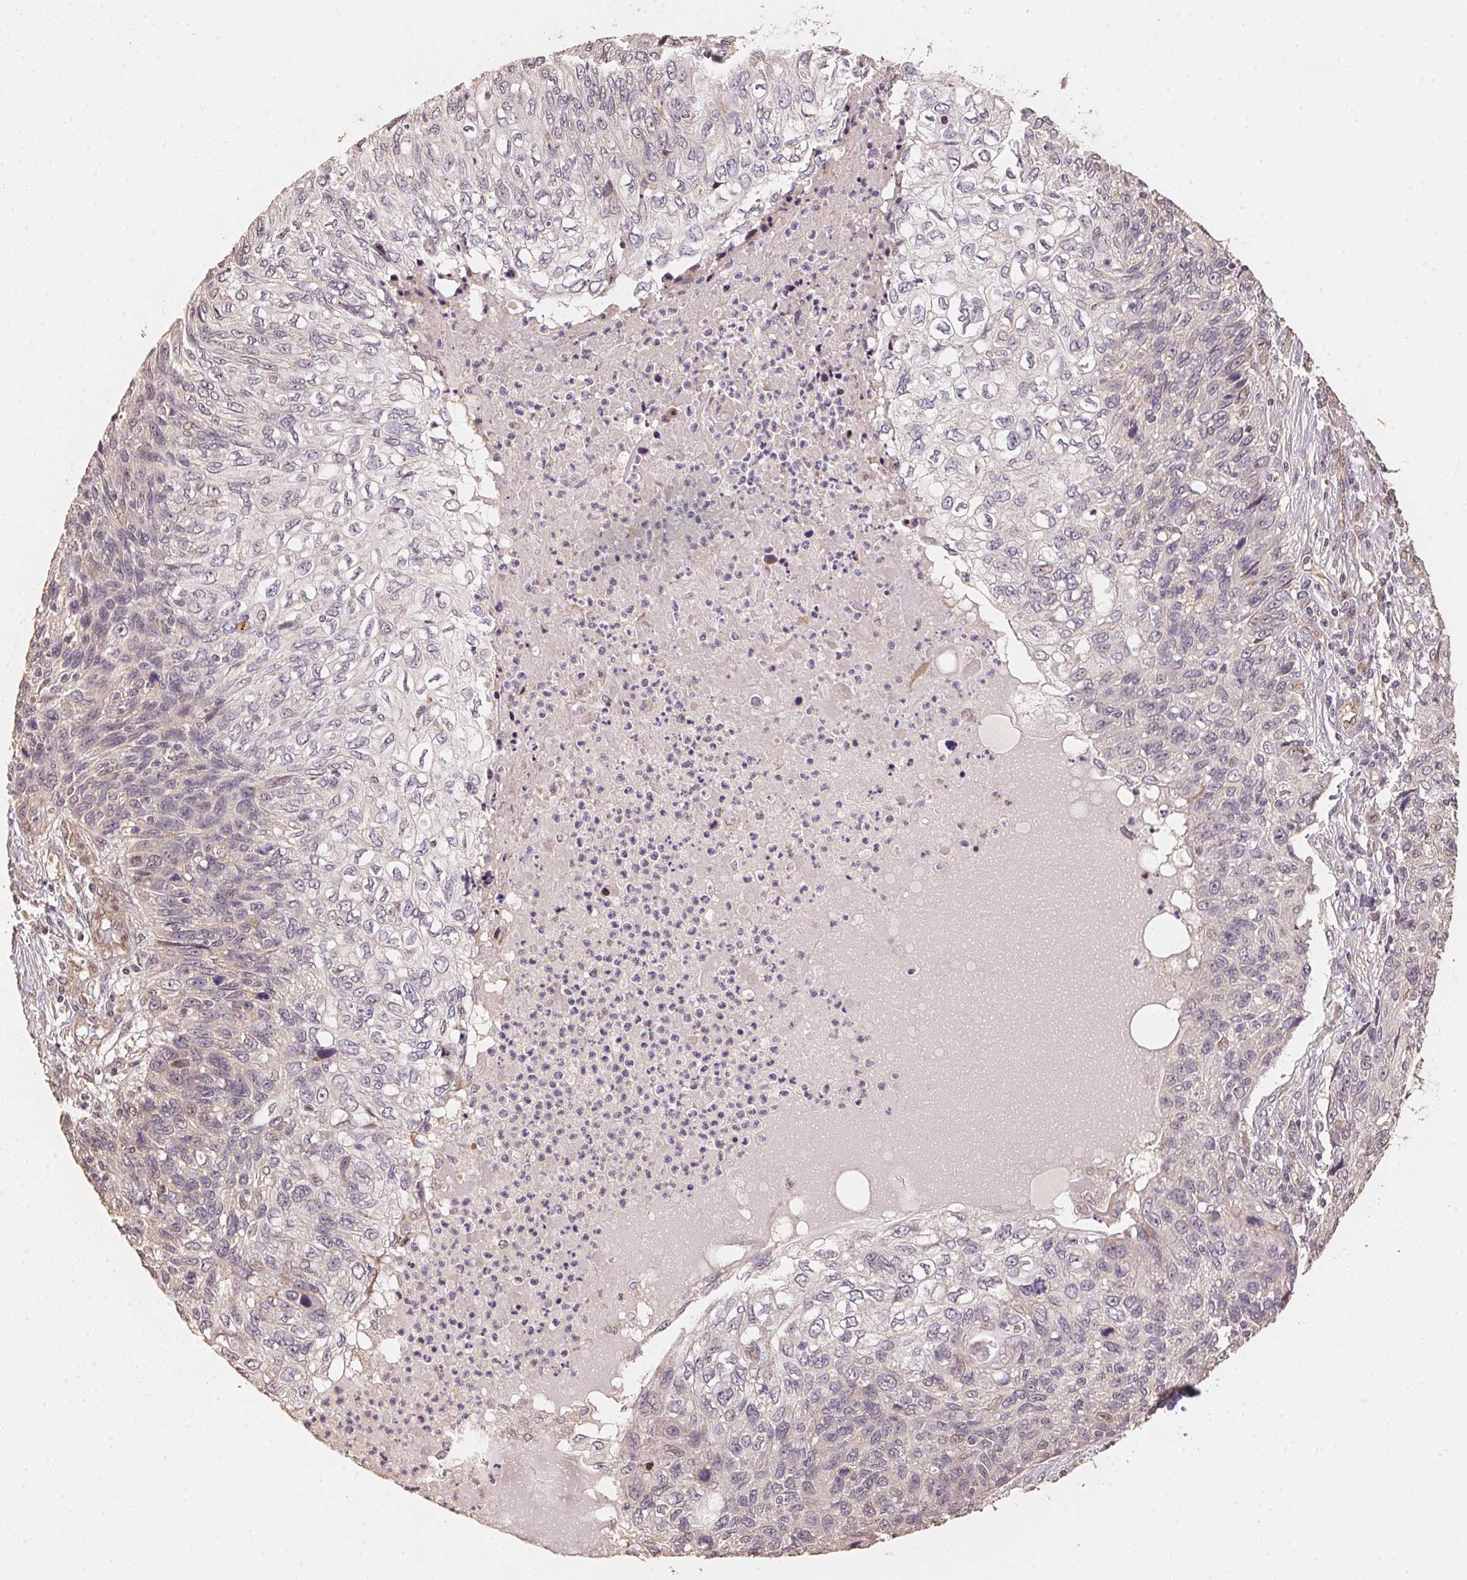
{"staining": {"intensity": "negative", "quantity": "none", "location": "none"}, "tissue": "skin cancer", "cell_type": "Tumor cells", "image_type": "cancer", "snomed": [{"axis": "morphology", "description": "Squamous cell carcinoma, NOS"}, {"axis": "topography", "description": "Skin"}], "caption": "Tumor cells are negative for brown protein staining in squamous cell carcinoma (skin).", "gene": "TMEM222", "patient": {"sex": "male", "age": 92}}